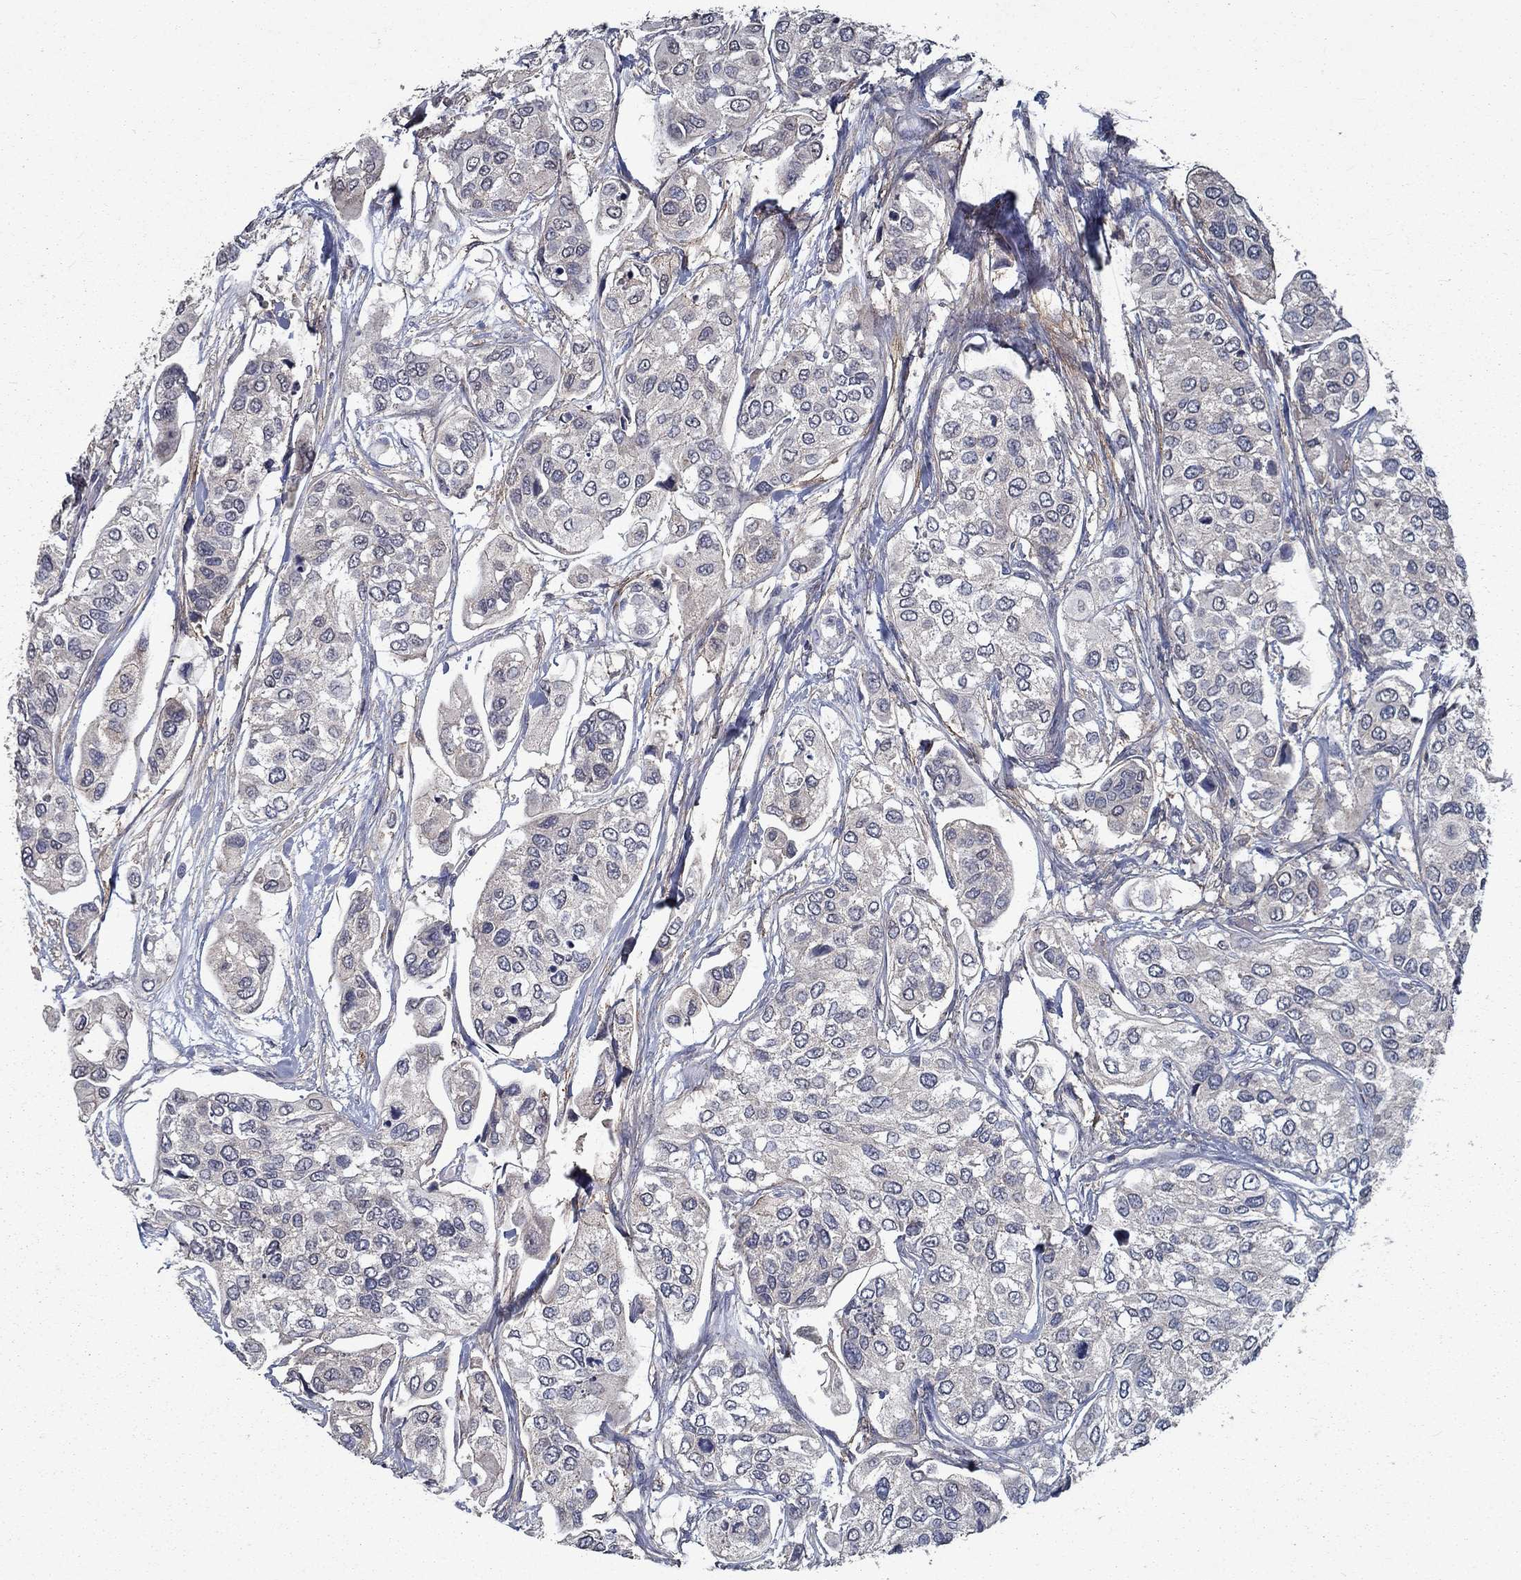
{"staining": {"intensity": "negative", "quantity": "none", "location": "none"}, "tissue": "urothelial cancer", "cell_type": "Tumor cells", "image_type": "cancer", "snomed": [{"axis": "morphology", "description": "Urothelial carcinoma, High grade"}, {"axis": "topography", "description": "Urinary bladder"}], "caption": "High-grade urothelial carcinoma stained for a protein using IHC reveals no staining tumor cells.", "gene": "SLC44A1", "patient": {"sex": "male", "age": 77}}